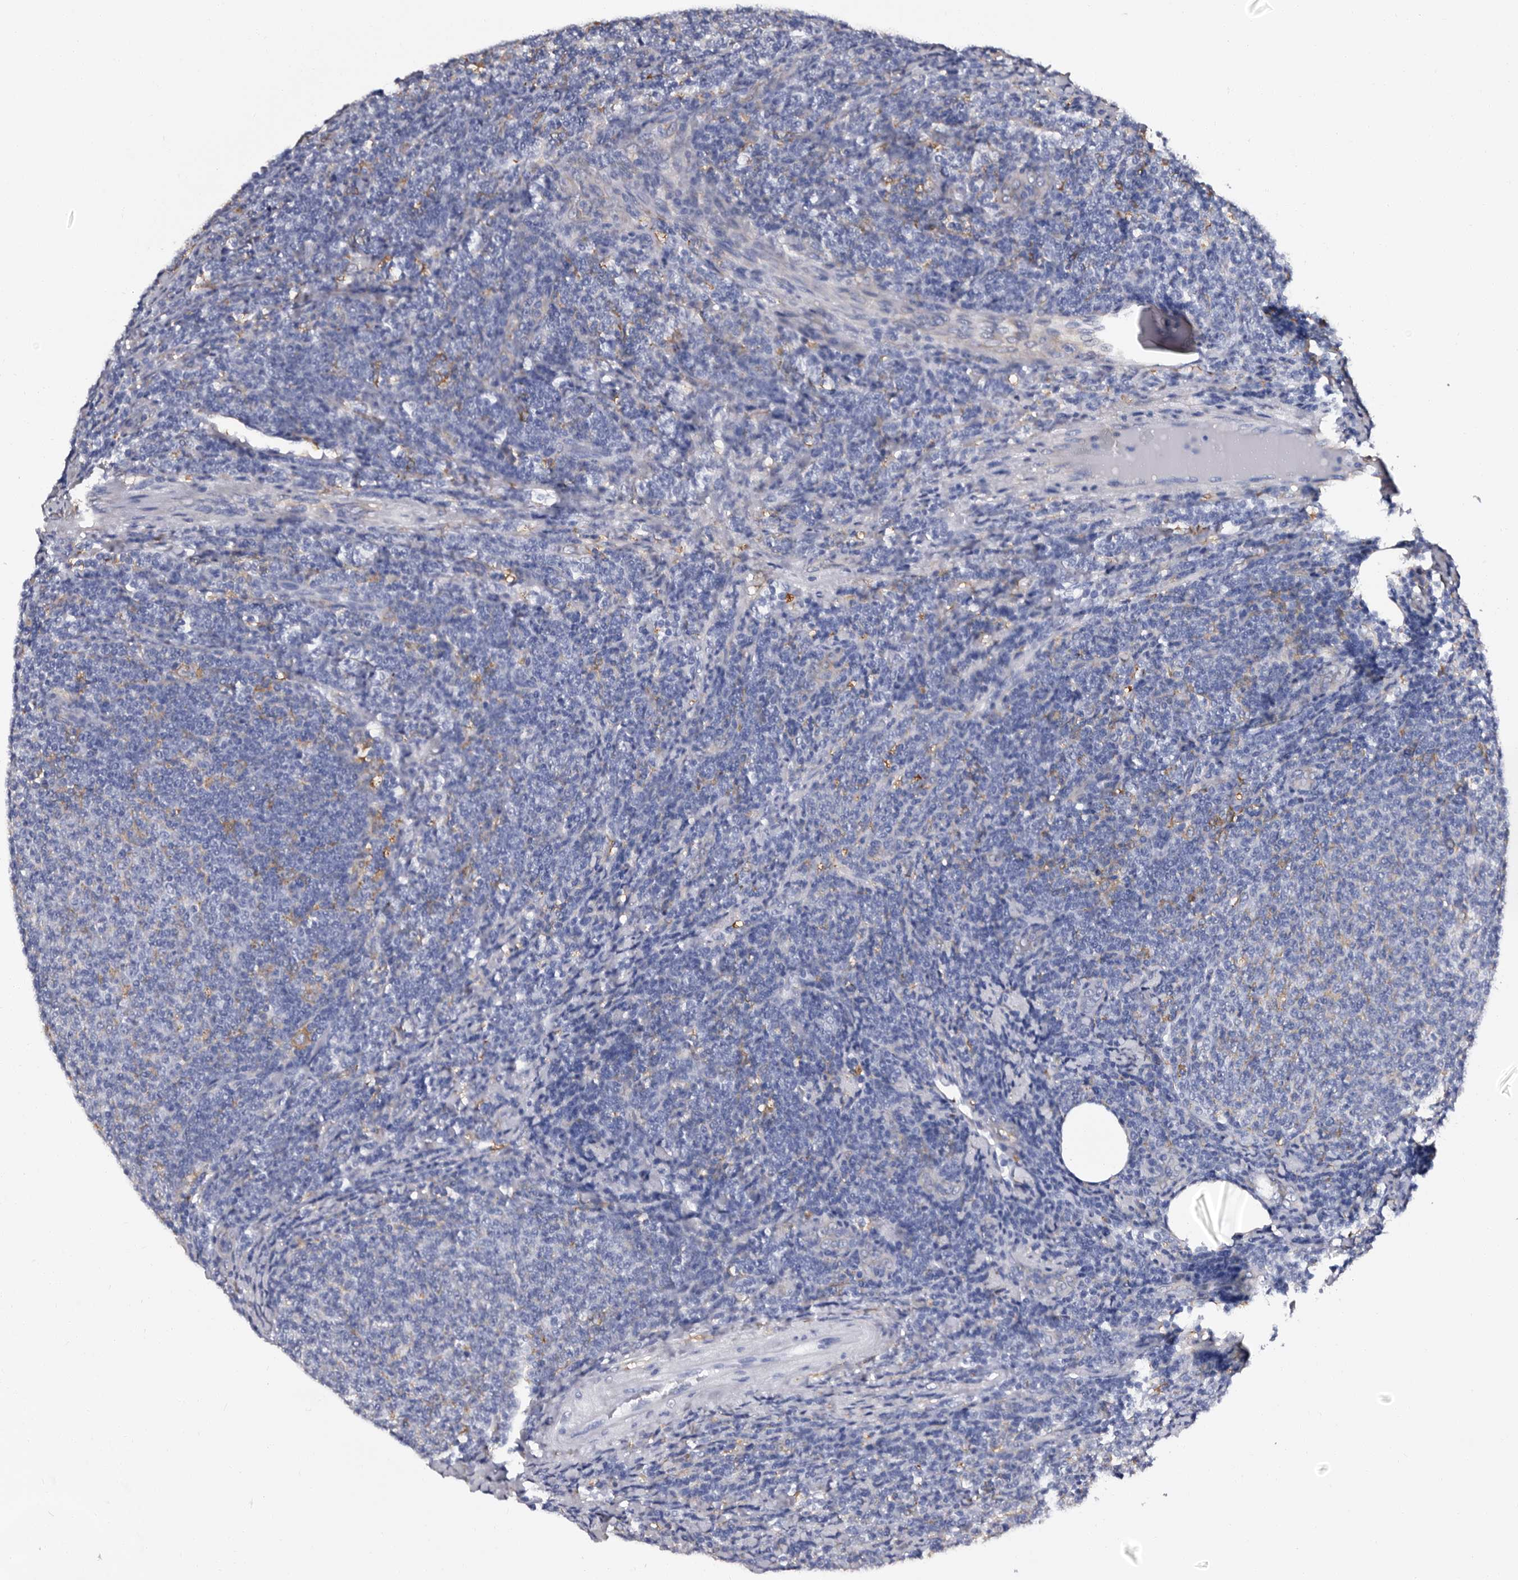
{"staining": {"intensity": "negative", "quantity": "none", "location": "none"}, "tissue": "lymphoma", "cell_type": "Tumor cells", "image_type": "cancer", "snomed": [{"axis": "morphology", "description": "Malignant lymphoma, non-Hodgkin's type, Low grade"}, {"axis": "topography", "description": "Lymph node"}], "caption": "This is an immunohistochemistry micrograph of human malignant lymphoma, non-Hodgkin's type (low-grade). There is no staining in tumor cells.", "gene": "EPB41L3", "patient": {"sex": "male", "age": 66}}